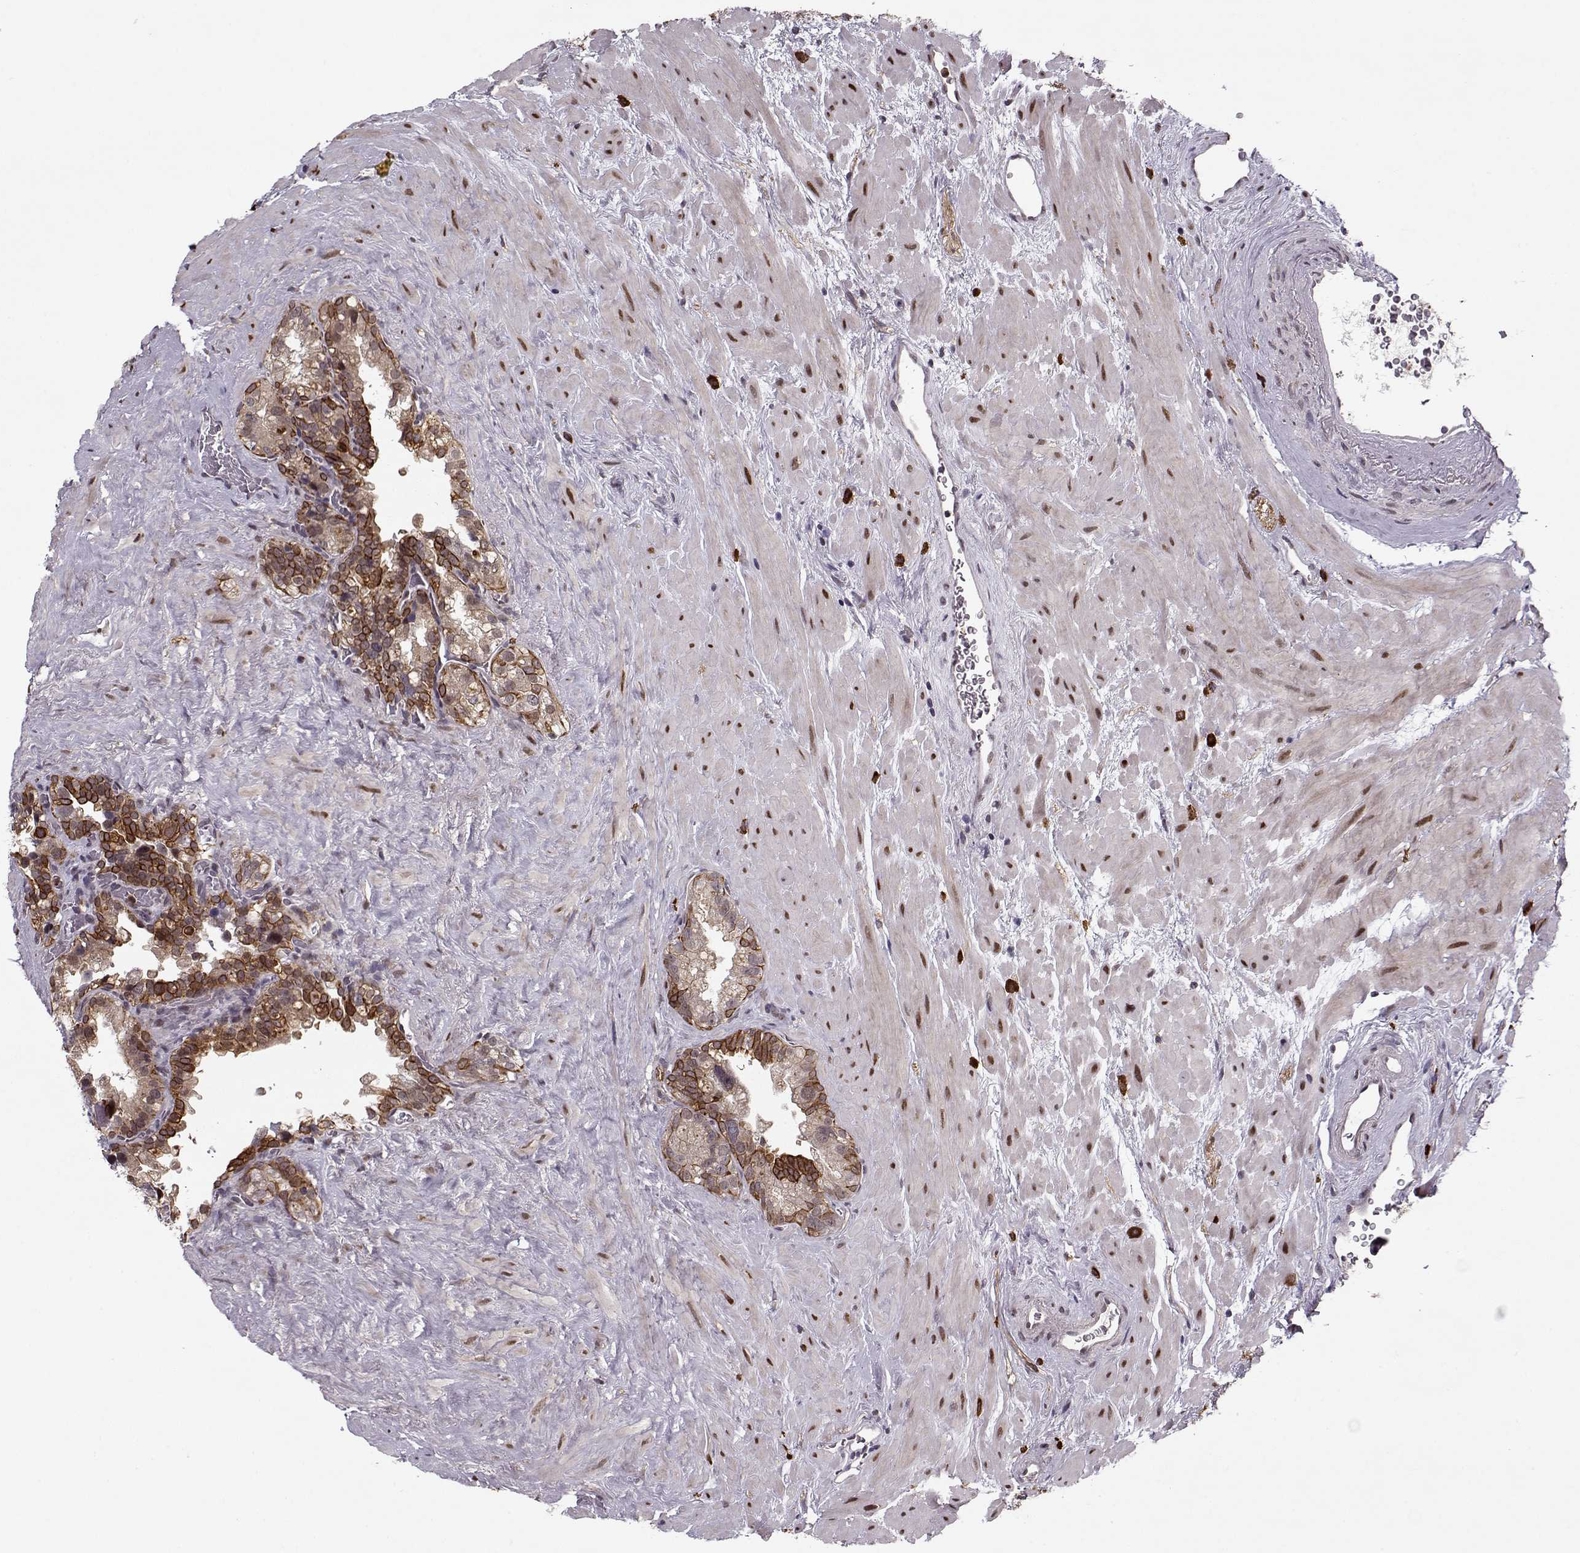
{"staining": {"intensity": "strong", "quantity": "25%-75%", "location": "cytoplasmic/membranous"}, "tissue": "seminal vesicle", "cell_type": "Glandular cells", "image_type": "normal", "snomed": [{"axis": "morphology", "description": "Normal tissue, NOS"}, {"axis": "topography", "description": "Seminal veicle"}], "caption": "Protein staining displays strong cytoplasmic/membranous staining in about 25%-75% of glandular cells in normal seminal vesicle. (brown staining indicates protein expression, while blue staining denotes nuclei).", "gene": "DENND4B", "patient": {"sex": "male", "age": 71}}